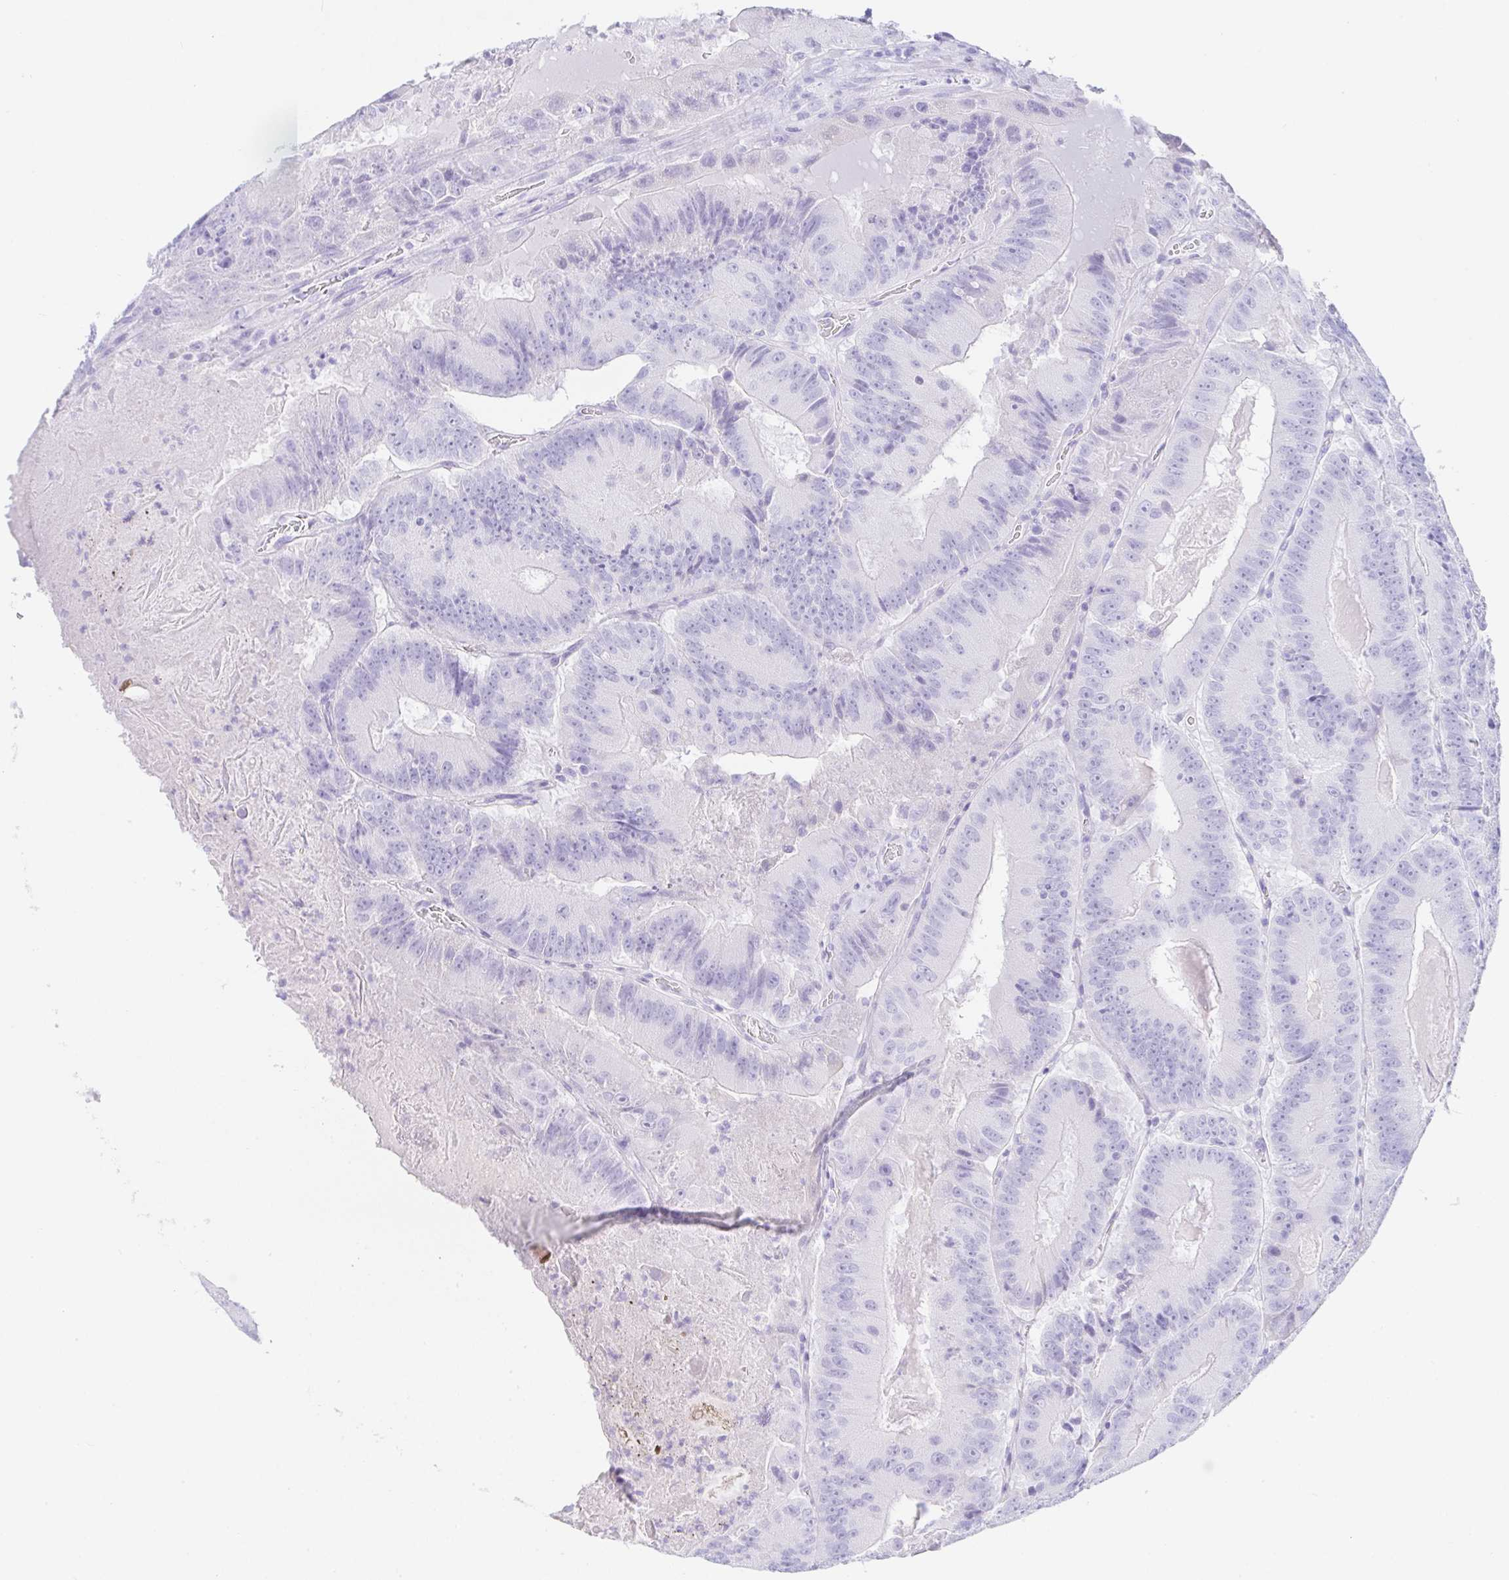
{"staining": {"intensity": "negative", "quantity": "none", "location": "none"}, "tissue": "colorectal cancer", "cell_type": "Tumor cells", "image_type": "cancer", "snomed": [{"axis": "morphology", "description": "Adenocarcinoma, NOS"}, {"axis": "topography", "description": "Colon"}], "caption": "DAB (3,3'-diaminobenzidine) immunohistochemical staining of human colorectal adenocarcinoma displays no significant staining in tumor cells. (DAB (3,3'-diaminobenzidine) immunohistochemistry, high magnification).", "gene": "PAX8", "patient": {"sex": "female", "age": 86}}